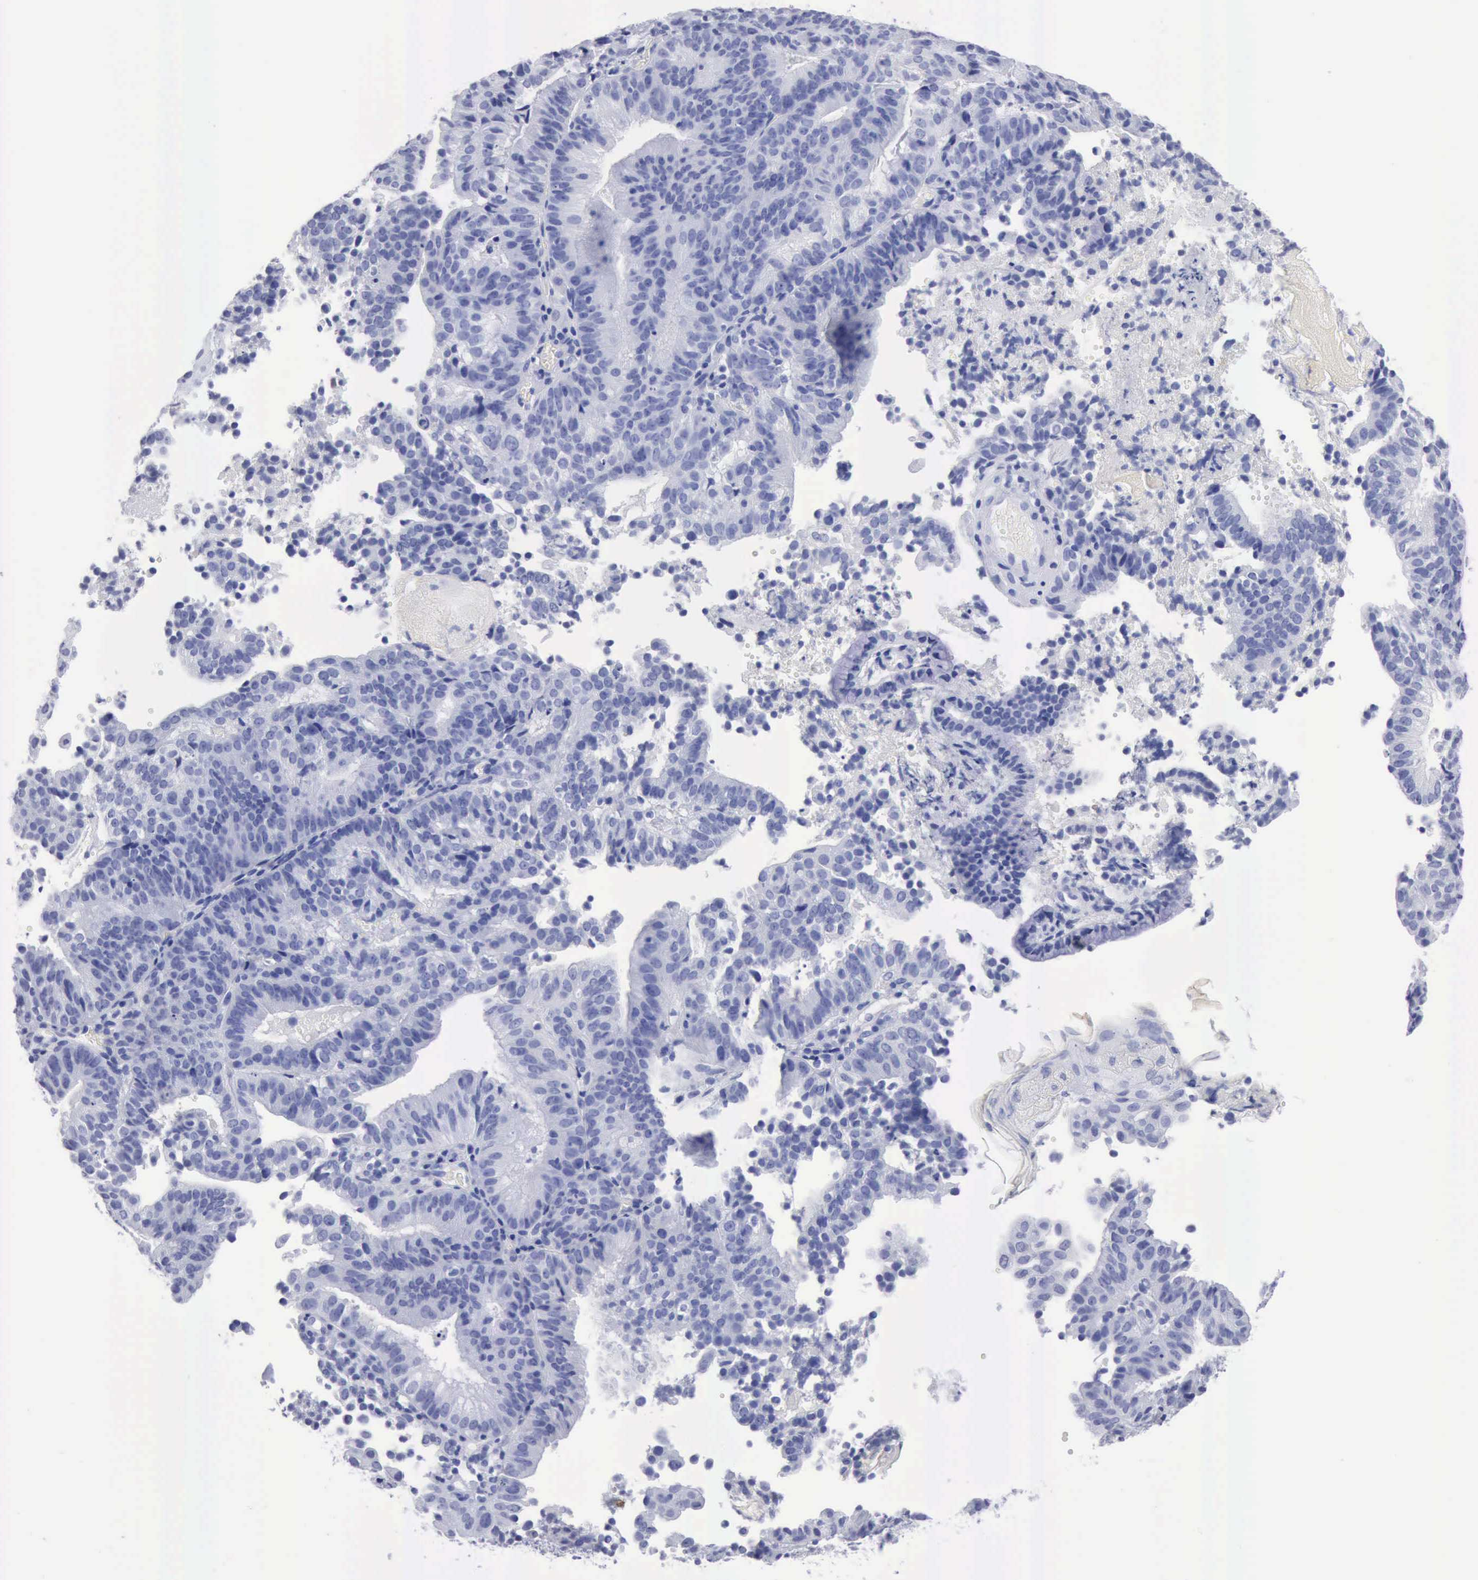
{"staining": {"intensity": "negative", "quantity": "none", "location": "none"}, "tissue": "cervical cancer", "cell_type": "Tumor cells", "image_type": "cancer", "snomed": [{"axis": "morphology", "description": "Adenocarcinoma, NOS"}, {"axis": "topography", "description": "Cervix"}], "caption": "The histopathology image shows no significant expression in tumor cells of cervical adenocarcinoma. (Brightfield microscopy of DAB immunohistochemistry (IHC) at high magnification).", "gene": "CYP19A1", "patient": {"sex": "female", "age": 60}}